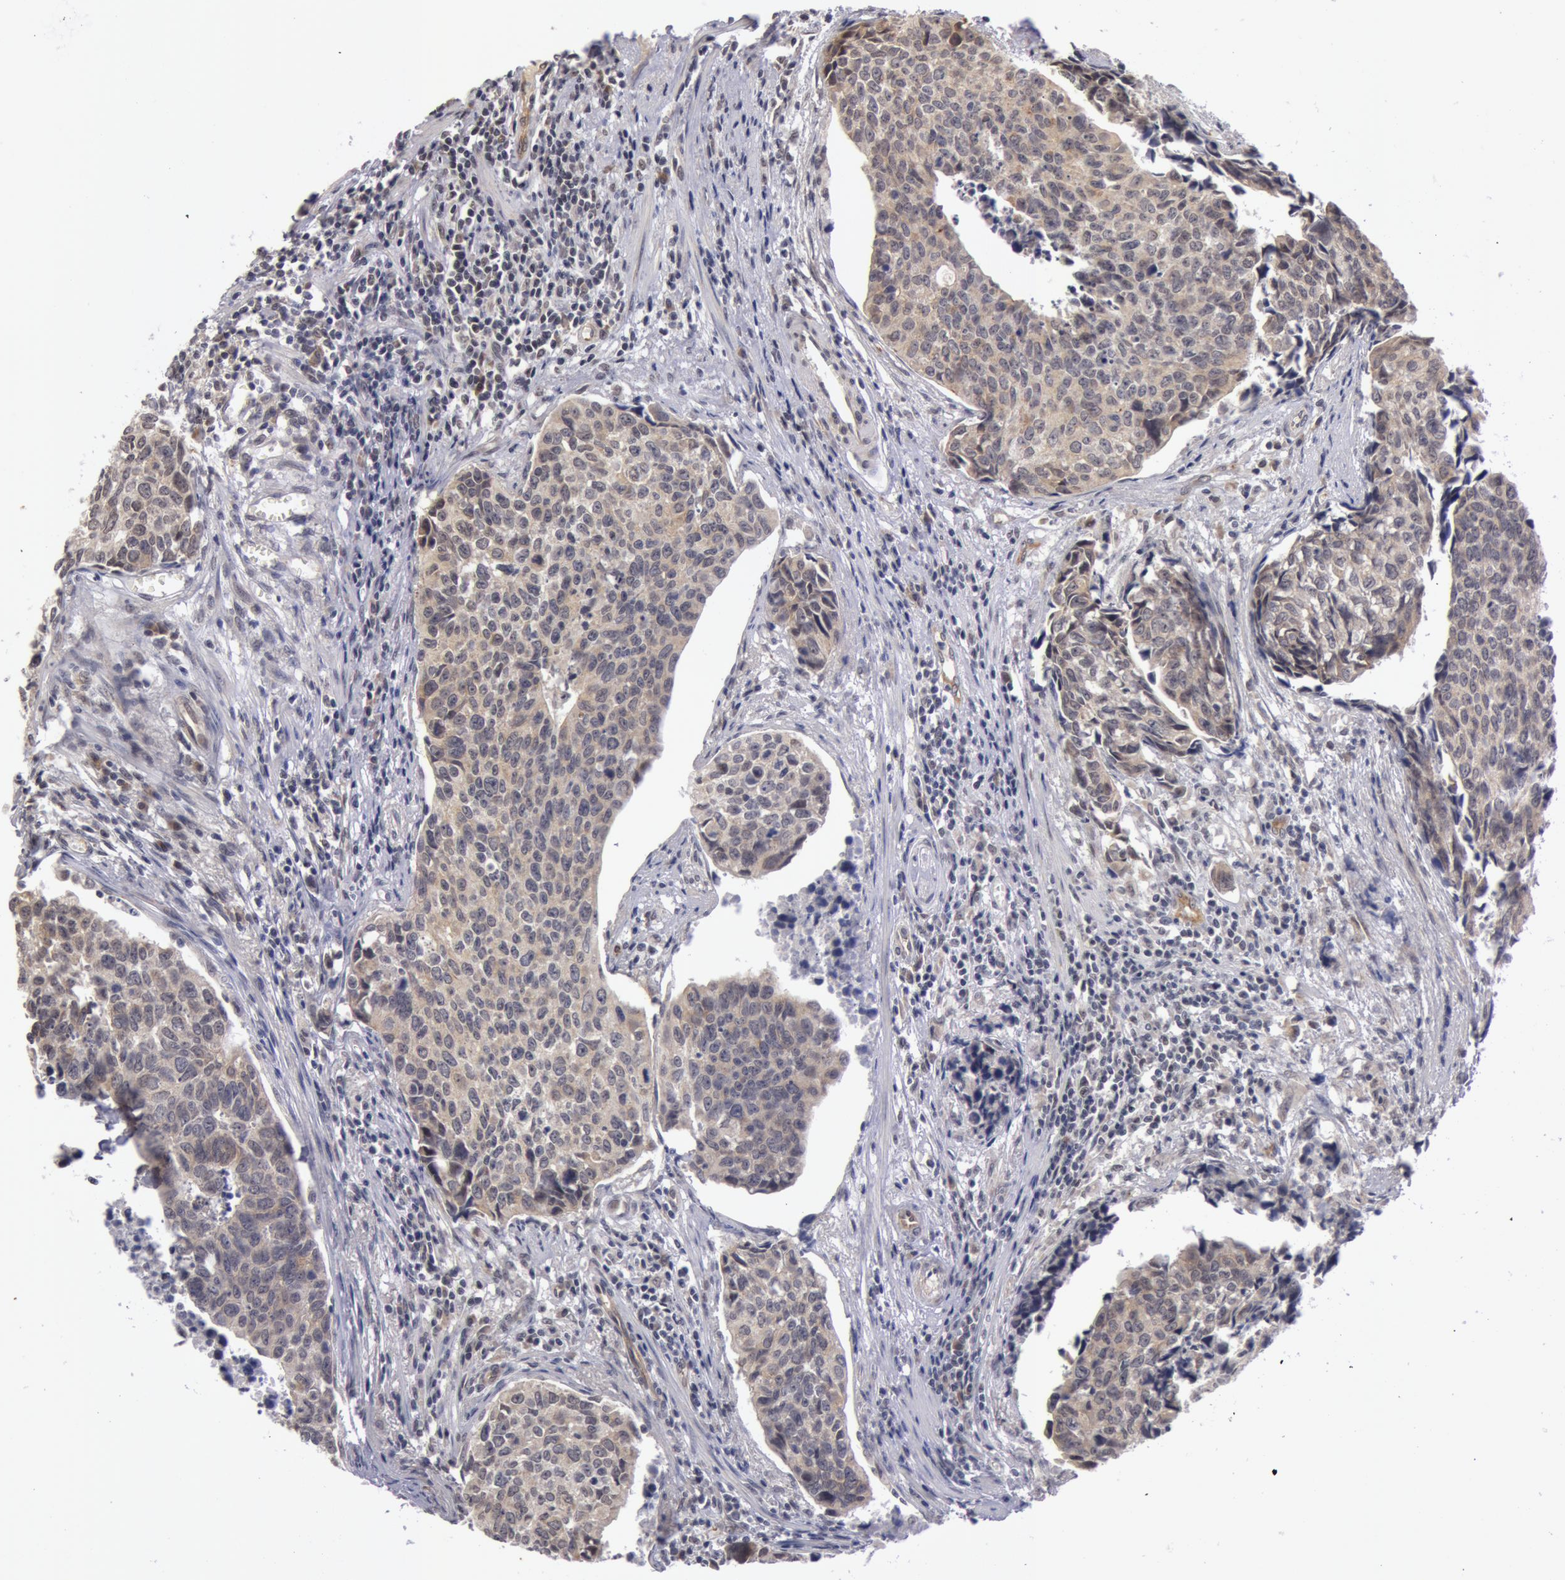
{"staining": {"intensity": "weak", "quantity": "<25%", "location": "cytoplasmic/membranous"}, "tissue": "urothelial cancer", "cell_type": "Tumor cells", "image_type": "cancer", "snomed": [{"axis": "morphology", "description": "Urothelial carcinoma, High grade"}, {"axis": "topography", "description": "Urinary bladder"}], "caption": "DAB immunohistochemical staining of urothelial carcinoma (high-grade) reveals no significant expression in tumor cells. (Brightfield microscopy of DAB immunohistochemistry at high magnification).", "gene": "SYTL4", "patient": {"sex": "male", "age": 81}}